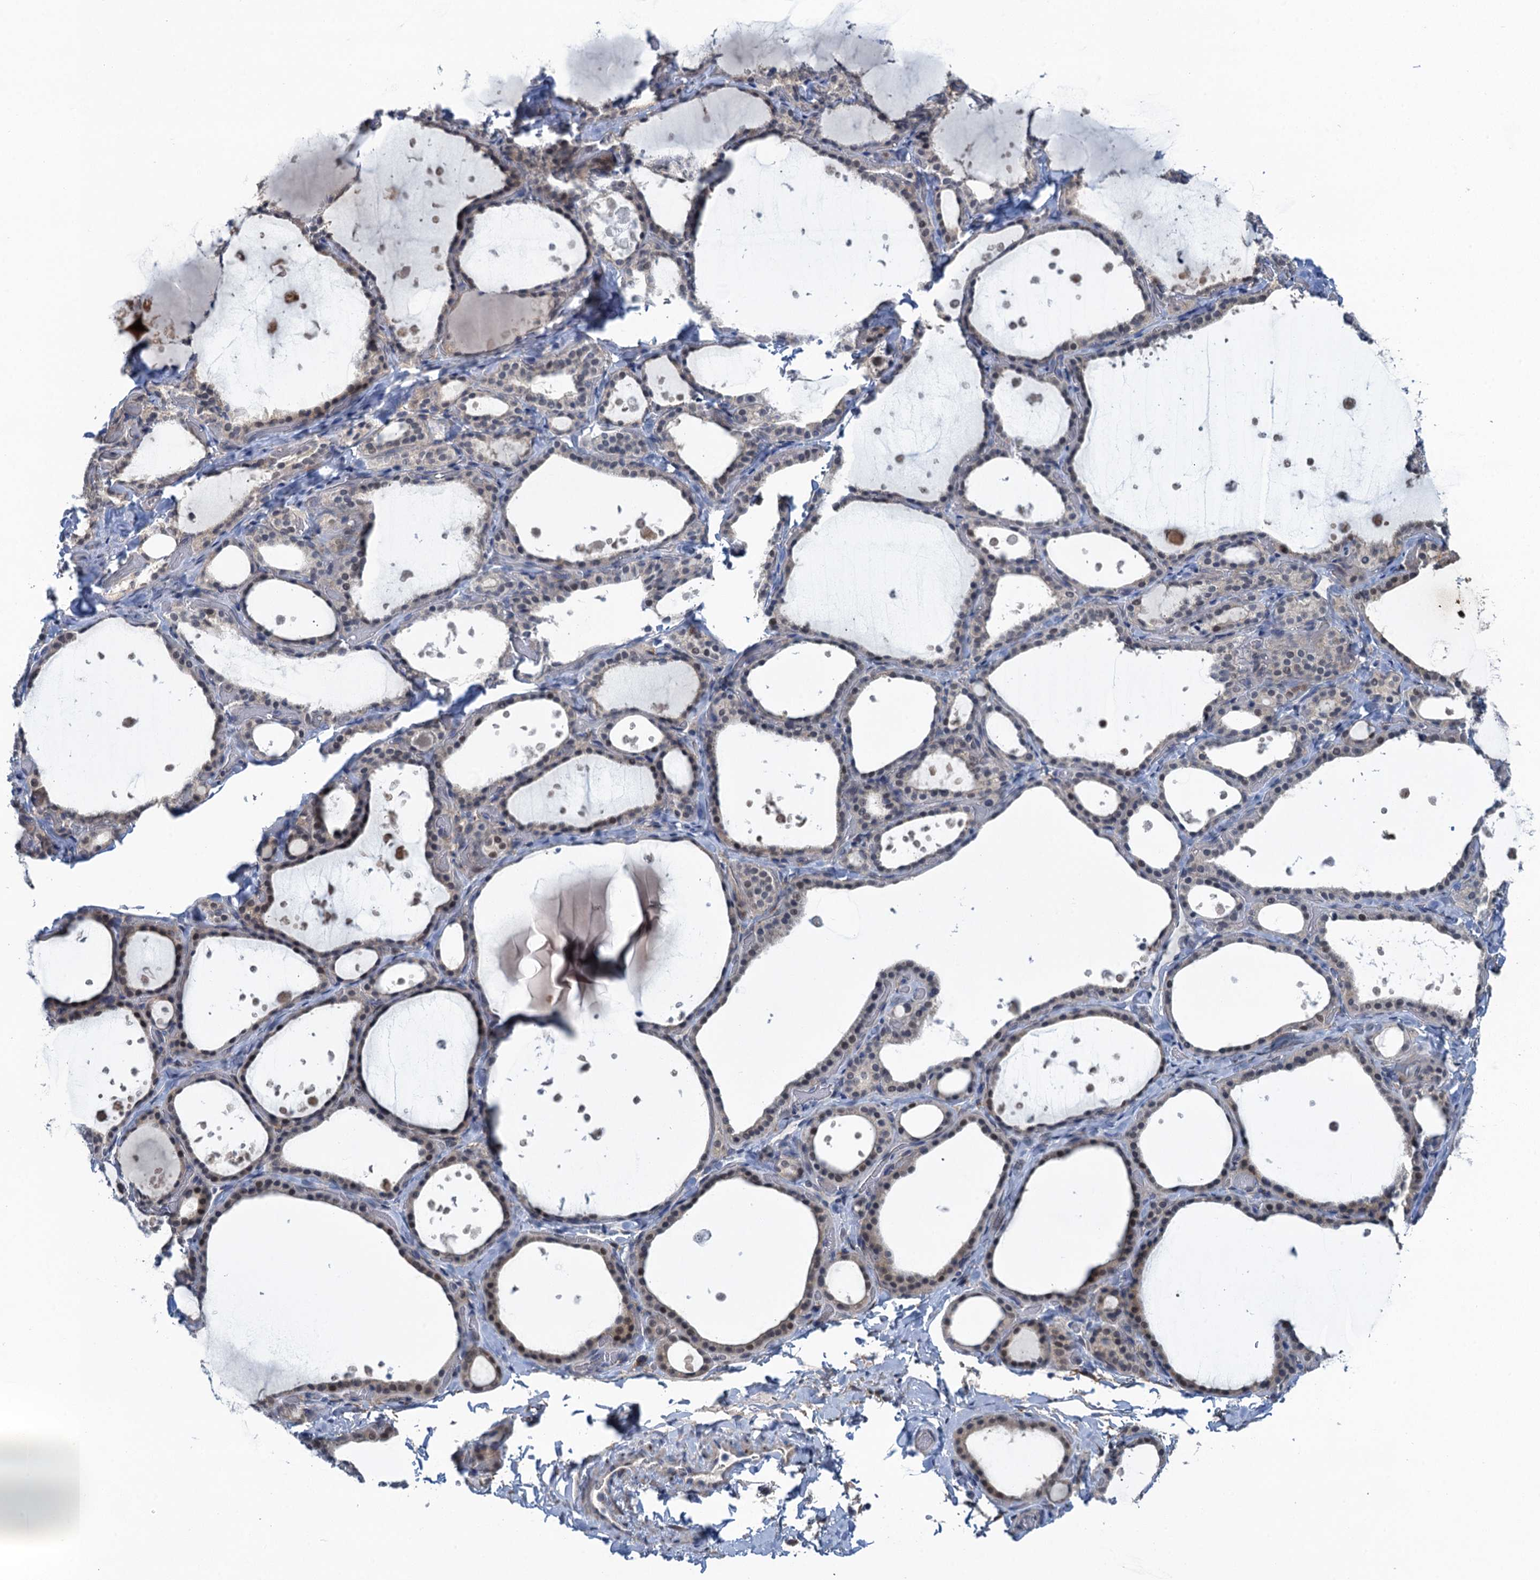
{"staining": {"intensity": "negative", "quantity": "none", "location": "none"}, "tissue": "thyroid gland", "cell_type": "Glandular cells", "image_type": "normal", "snomed": [{"axis": "morphology", "description": "Normal tissue, NOS"}, {"axis": "topography", "description": "Thyroid gland"}], "caption": "IHC histopathology image of unremarkable thyroid gland: thyroid gland stained with DAB reveals no significant protein expression in glandular cells.", "gene": "MRFAP1", "patient": {"sex": "female", "age": 44}}